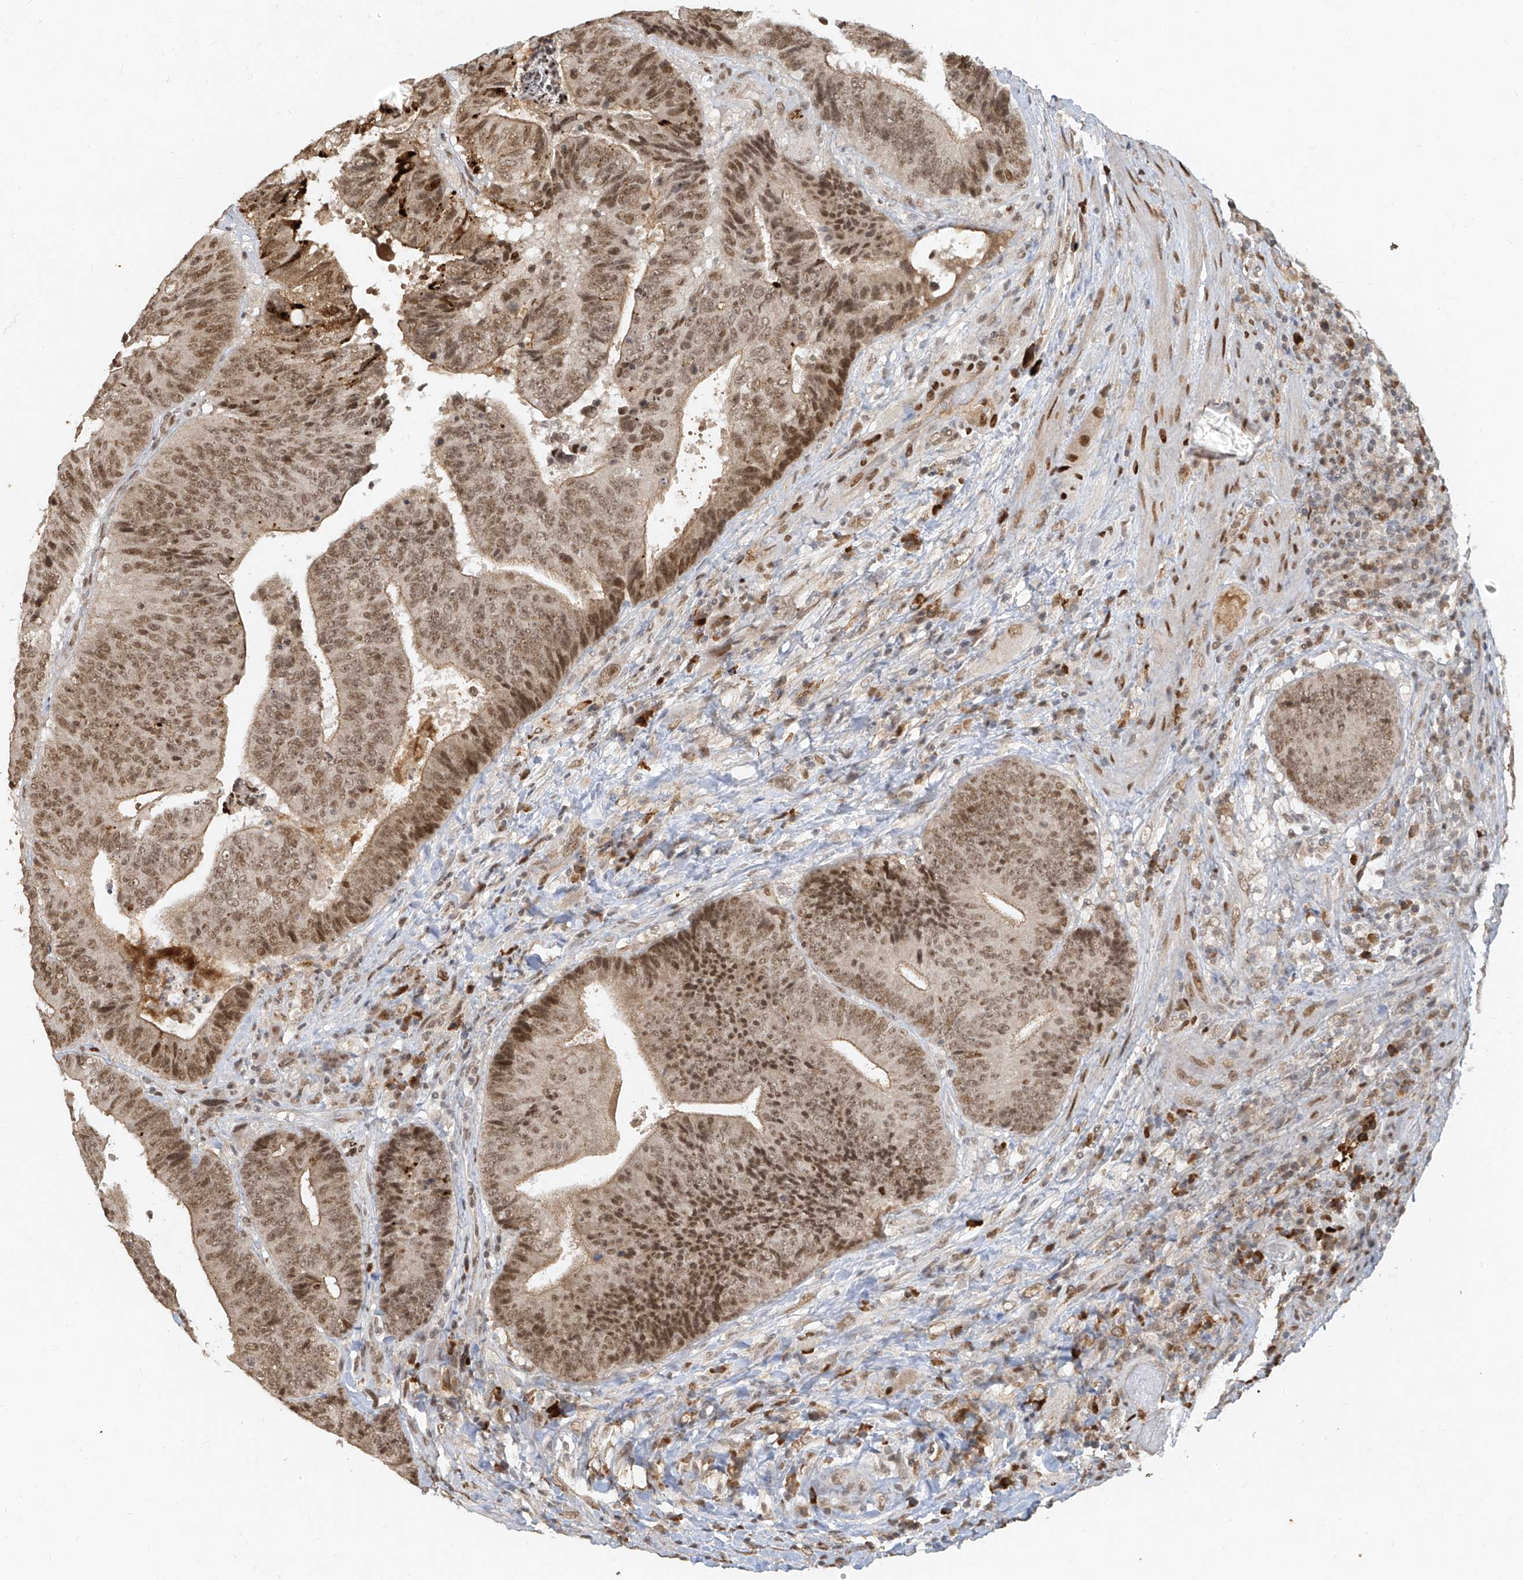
{"staining": {"intensity": "moderate", "quantity": ">75%", "location": "cytoplasmic/membranous,nuclear"}, "tissue": "colorectal cancer", "cell_type": "Tumor cells", "image_type": "cancer", "snomed": [{"axis": "morphology", "description": "Adenocarcinoma, NOS"}, {"axis": "topography", "description": "Rectum"}], "caption": "Protein staining demonstrates moderate cytoplasmic/membranous and nuclear staining in about >75% of tumor cells in colorectal cancer (adenocarcinoma).", "gene": "ATRIP", "patient": {"sex": "male", "age": 72}}